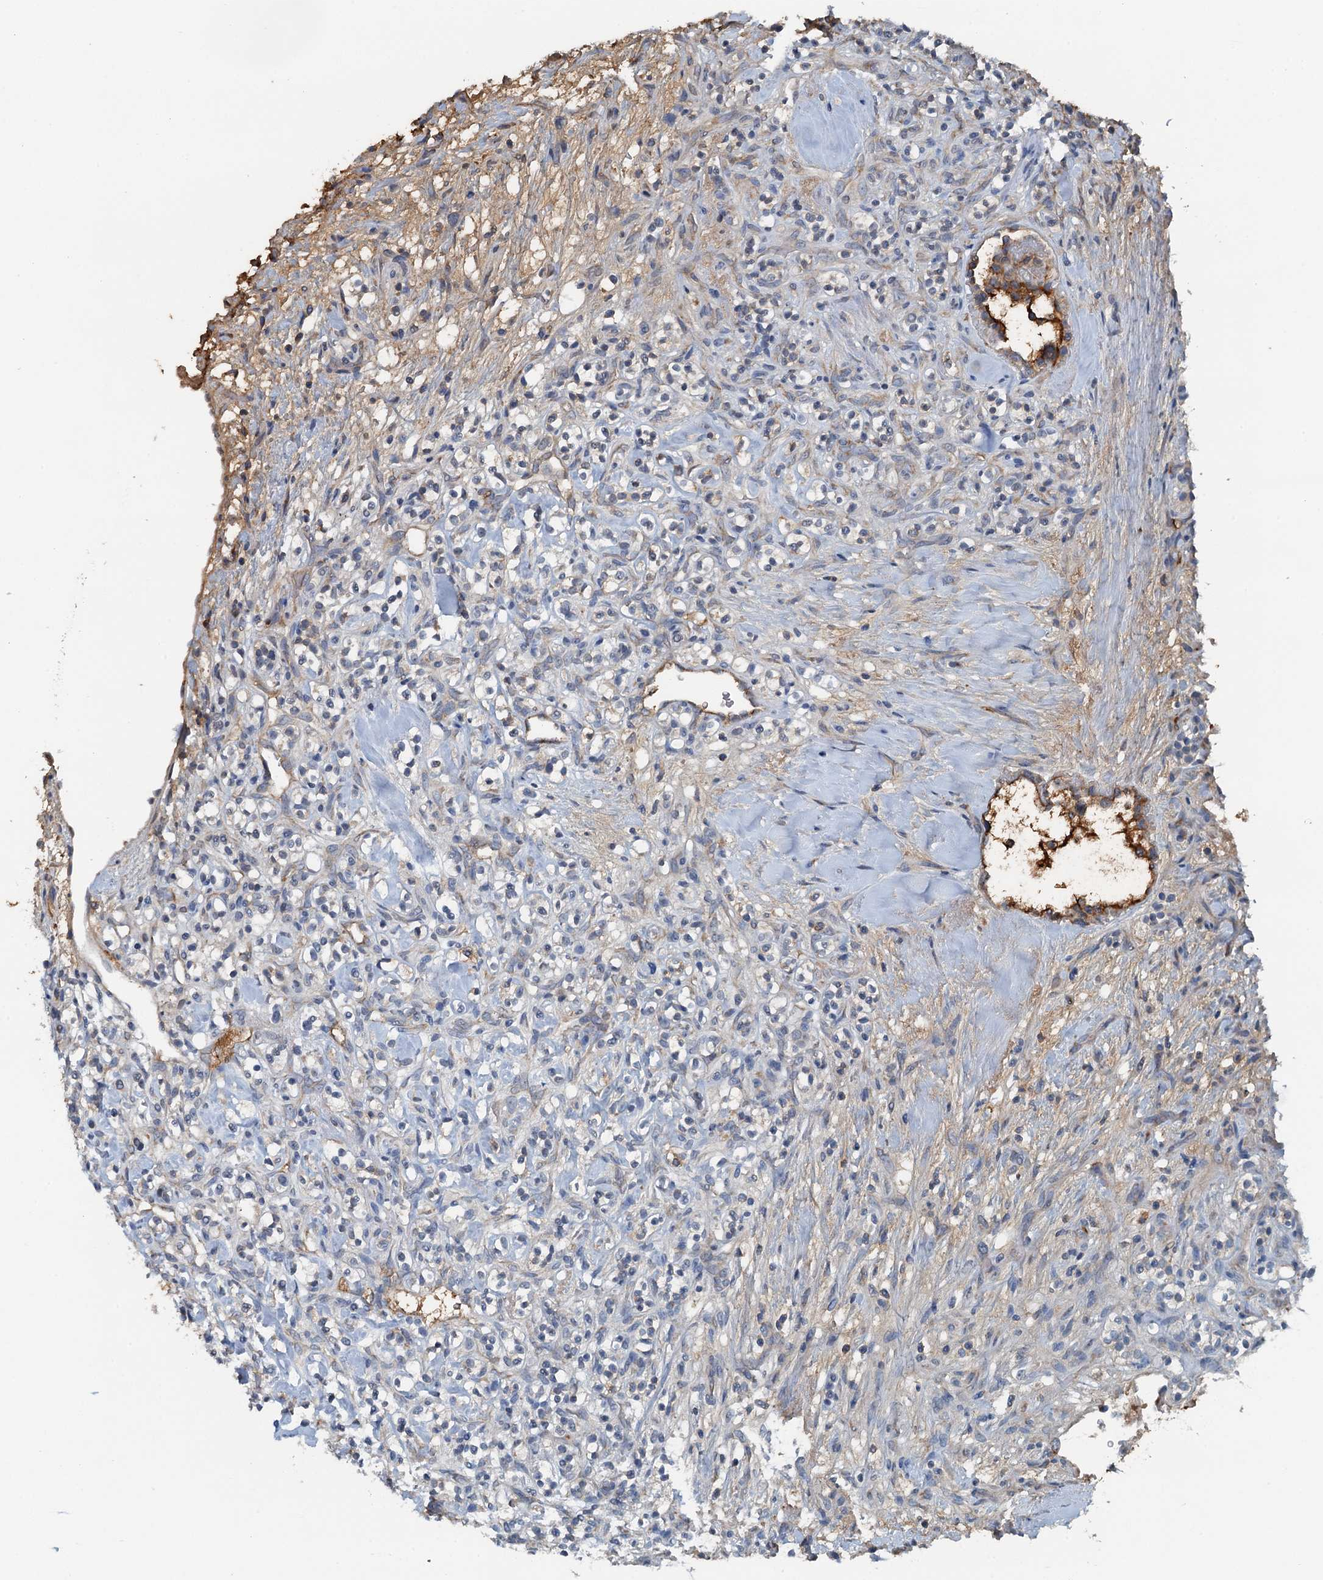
{"staining": {"intensity": "negative", "quantity": "none", "location": "none"}, "tissue": "renal cancer", "cell_type": "Tumor cells", "image_type": "cancer", "snomed": [{"axis": "morphology", "description": "Adenocarcinoma, NOS"}, {"axis": "topography", "description": "Kidney"}], "caption": "Immunohistochemistry of renal adenocarcinoma reveals no staining in tumor cells.", "gene": "LSM14B", "patient": {"sex": "male", "age": 77}}